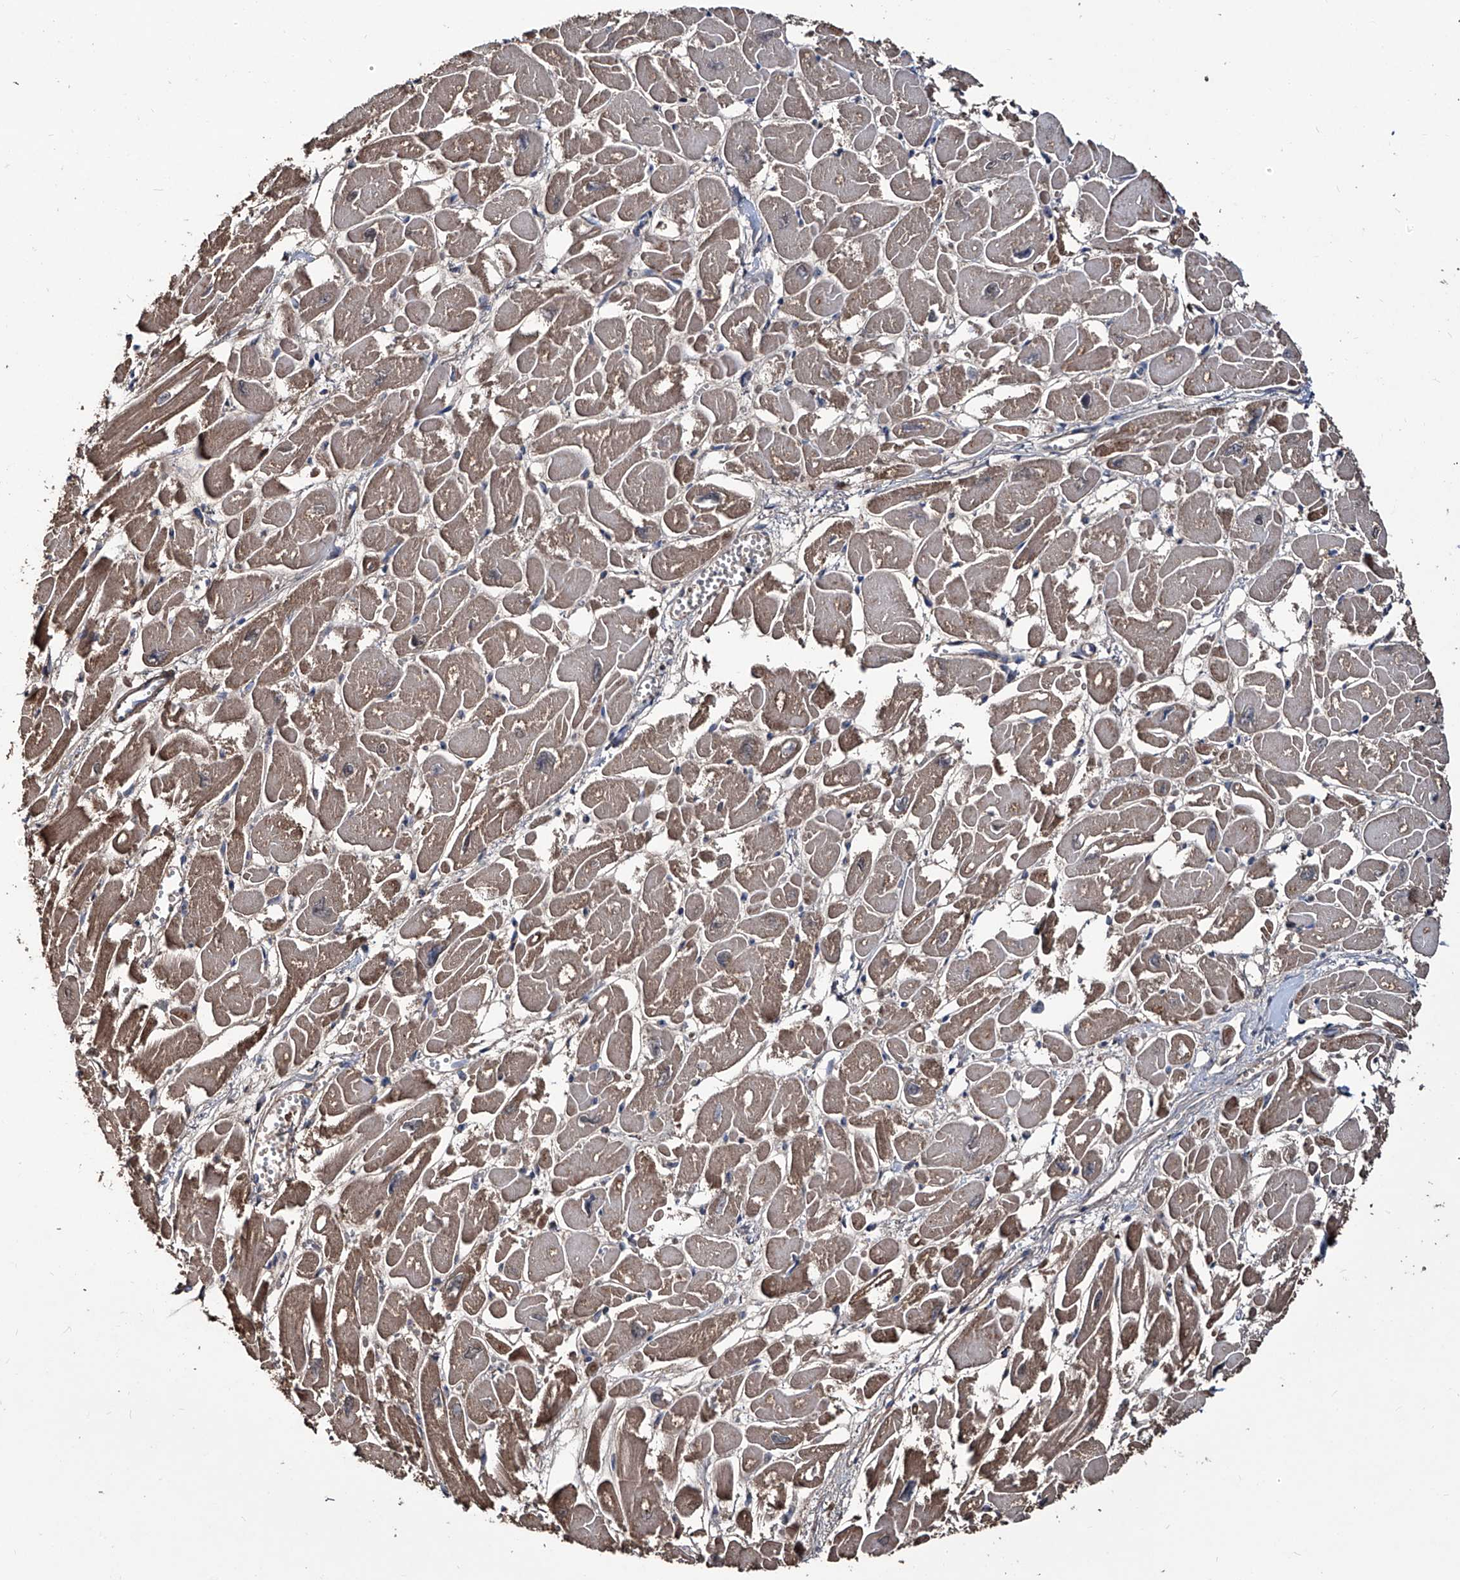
{"staining": {"intensity": "moderate", "quantity": "25%-75%", "location": "cytoplasmic/membranous"}, "tissue": "heart muscle", "cell_type": "Cardiomyocytes", "image_type": "normal", "snomed": [{"axis": "morphology", "description": "Normal tissue, NOS"}, {"axis": "topography", "description": "Heart"}], "caption": "Immunohistochemical staining of normal human heart muscle shows 25%-75% levels of moderate cytoplasmic/membranous protein positivity in about 25%-75% of cardiomyocytes.", "gene": "NHS", "patient": {"sex": "male", "age": 54}}